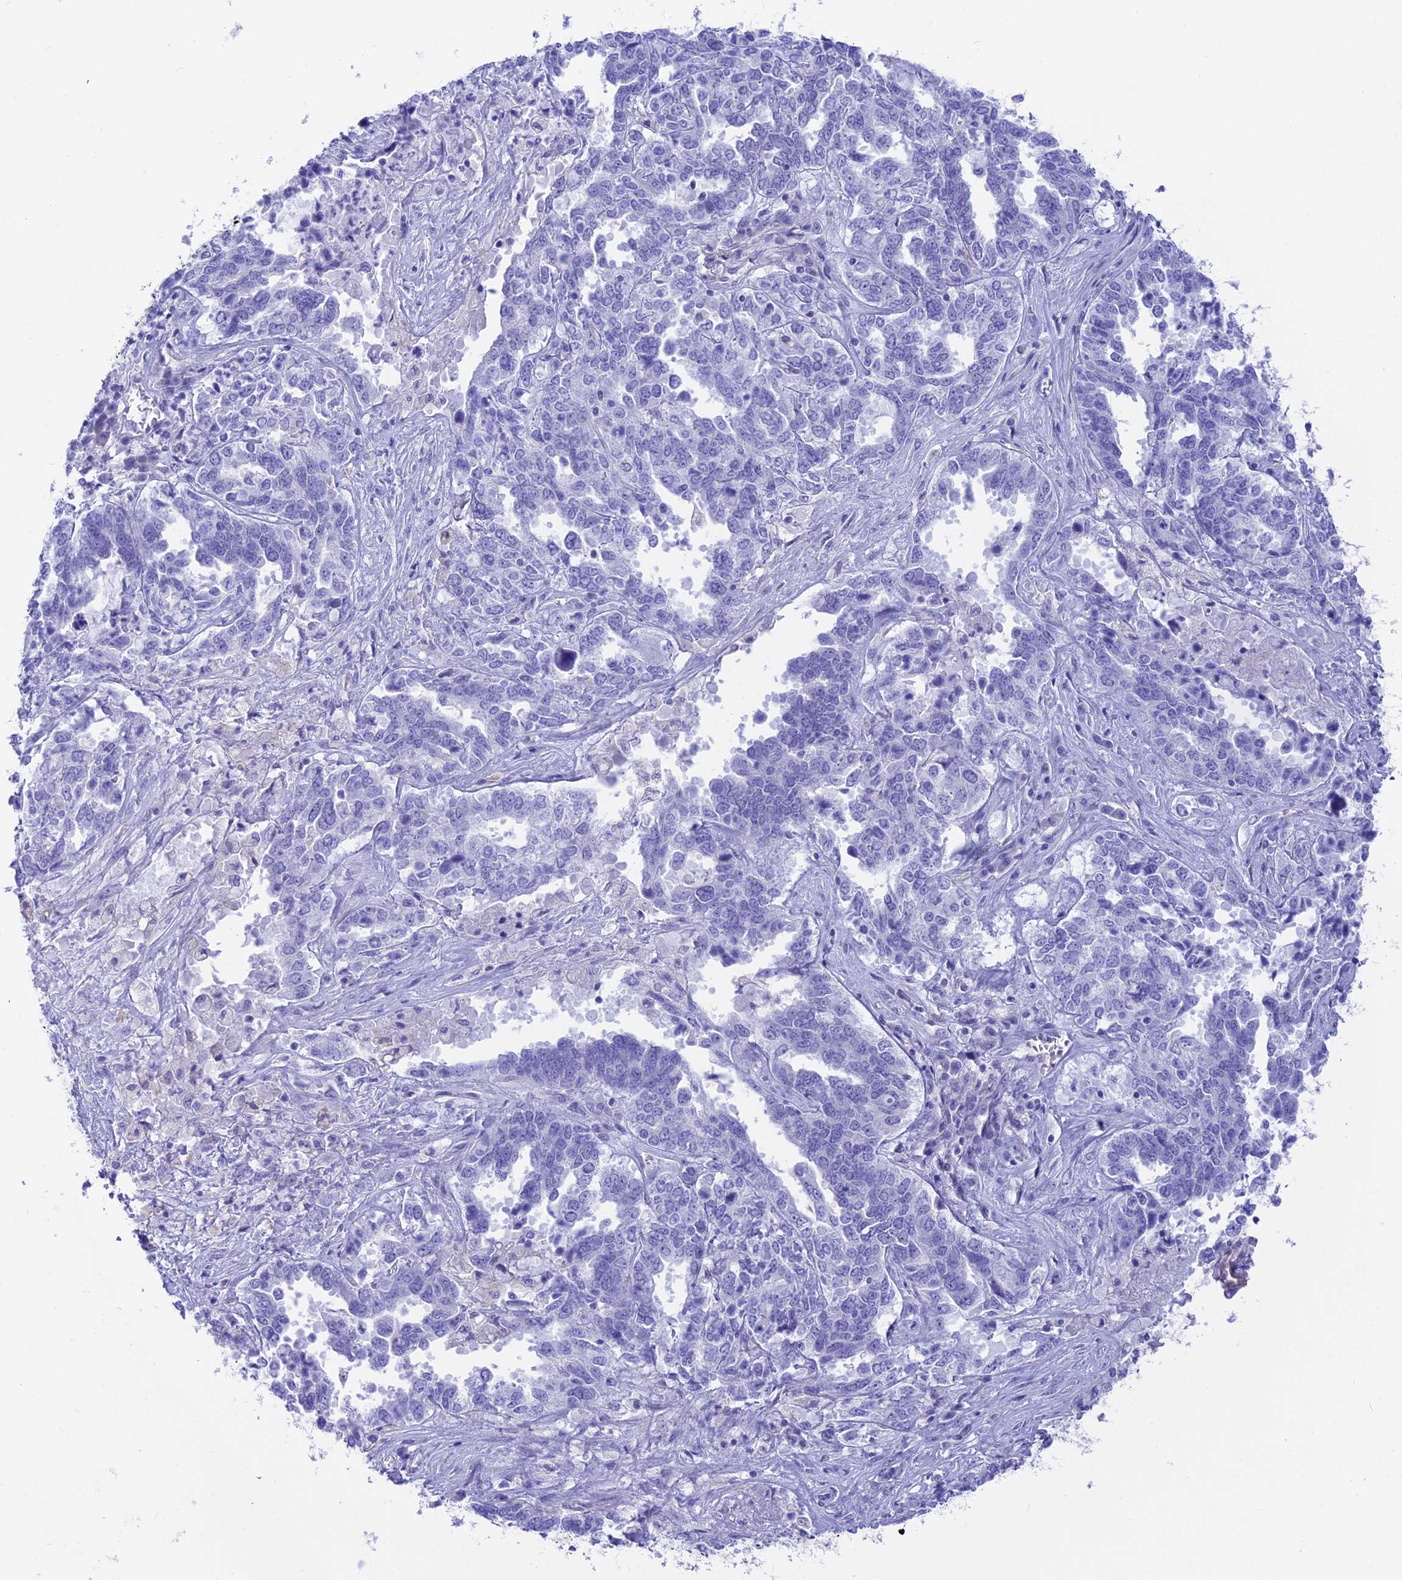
{"staining": {"intensity": "negative", "quantity": "none", "location": "none"}, "tissue": "ovarian cancer", "cell_type": "Tumor cells", "image_type": "cancer", "snomed": [{"axis": "morphology", "description": "Carcinoma, endometroid"}, {"axis": "topography", "description": "Ovary"}], "caption": "Photomicrograph shows no significant protein positivity in tumor cells of endometroid carcinoma (ovarian). The staining was performed using DAB (3,3'-diaminobenzidine) to visualize the protein expression in brown, while the nuclei were stained in blue with hematoxylin (Magnification: 20x).", "gene": "GNGT2", "patient": {"sex": "female", "age": 62}}